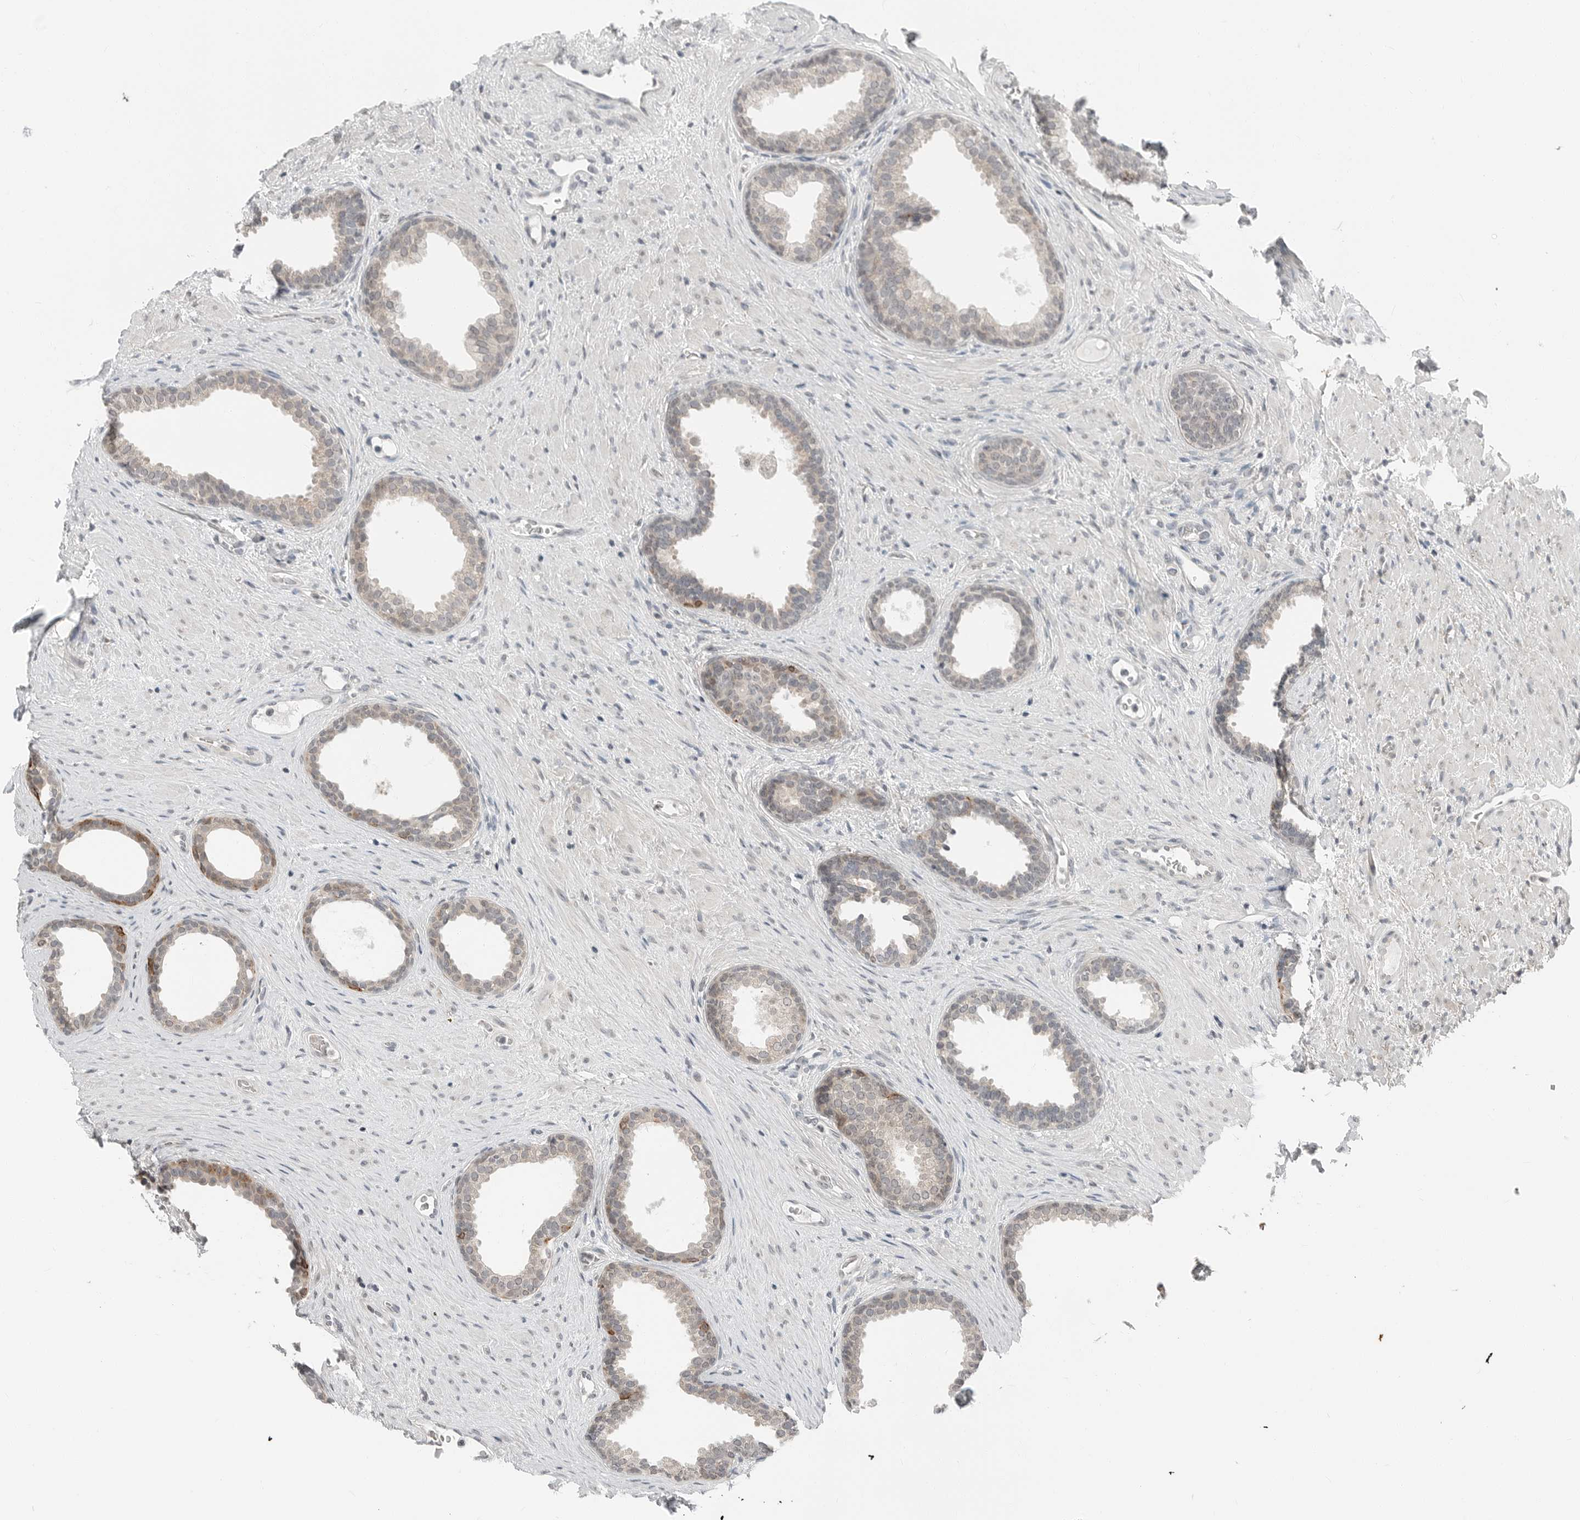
{"staining": {"intensity": "moderate", "quantity": "<25%", "location": "cytoplasmic/membranous"}, "tissue": "prostate", "cell_type": "Glandular cells", "image_type": "normal", "snomed": [{"axis": "morphology", "description": "Normal tissue, NOS"}, {"axis": "topography", "description": "Prostate"}], "caption": "Immunohistochemistry (IHC) micrograph of normal prostate: human prostate stained using immunohistochemistry (IHC) exhibits low levels of moderate protein expression localized specifically in the cytoplasmic/membranous of glandular cells, appearing as a cytoplasmic/membranous brown color.", "gene": "FCRLB", "patient": {"sex": "male", "age": 76}}